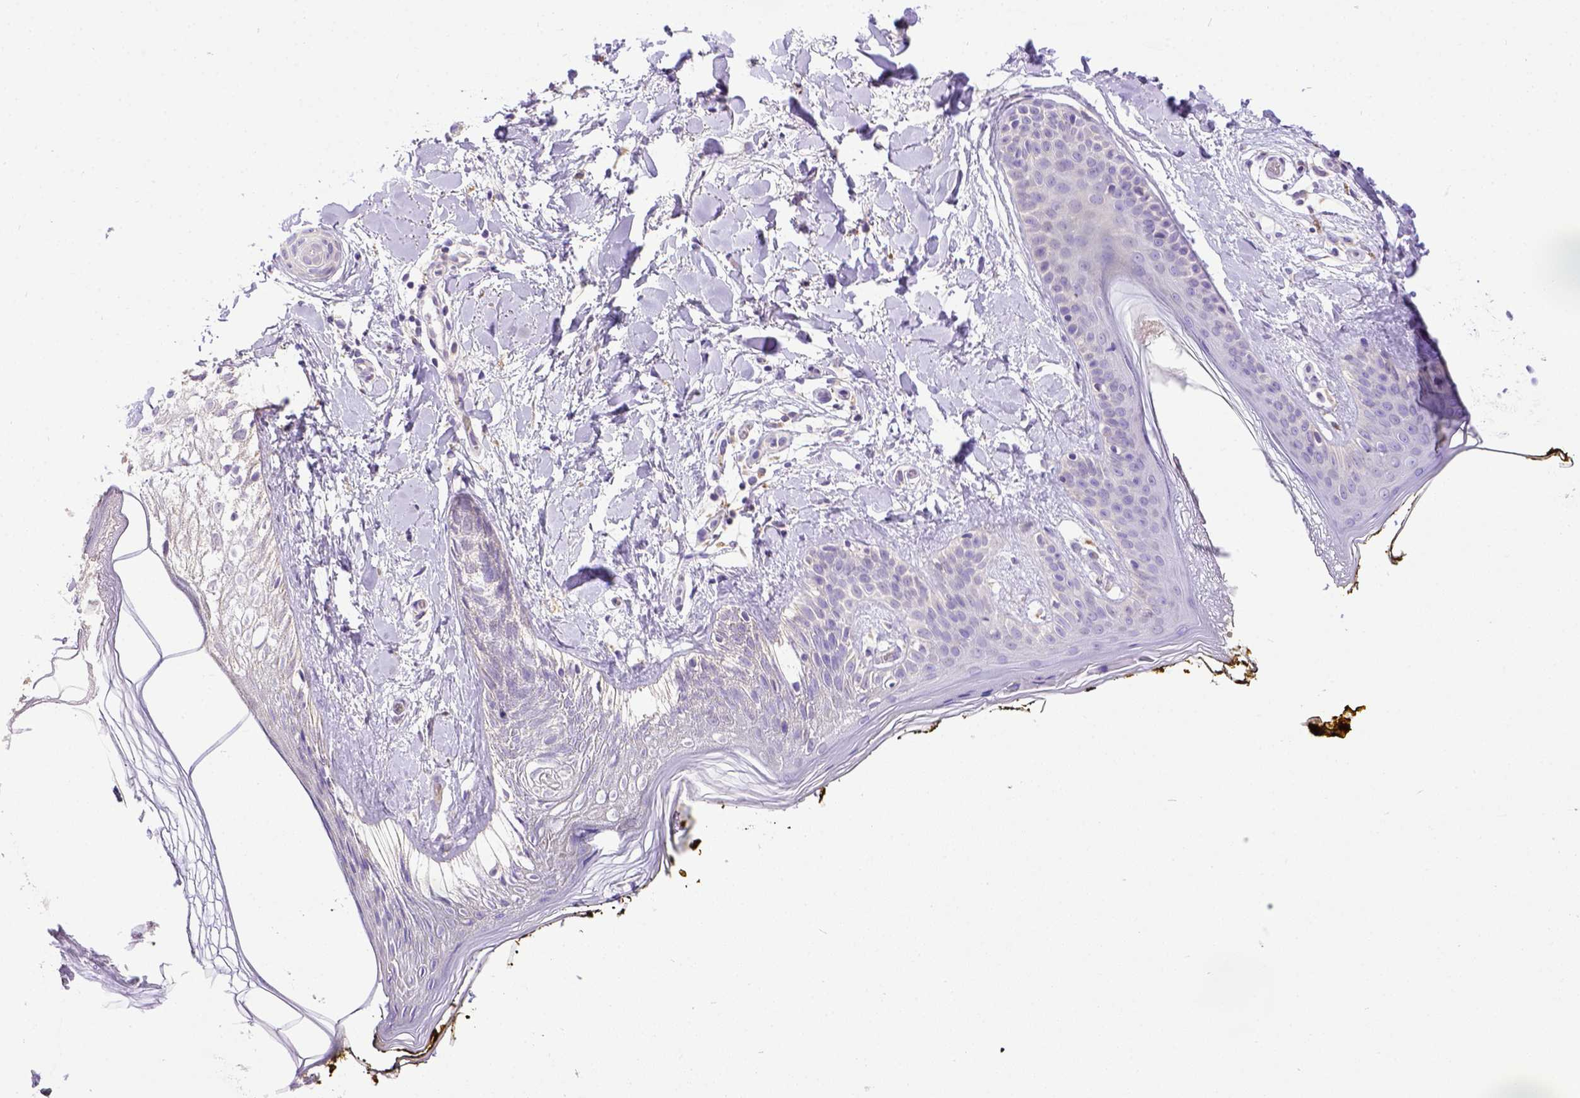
{"staining": {"intensity": "negative", "quantity": "none", "location": "none"}, "tissue": "skin", "cell_type": "Fibroblasts", "image_type": "normal", "snomed": [{"axis": "morphology", "description": "Normal tissue, NOS"}, {"axis": "topography", "description": "Skin"}], "caption": "DAB immunohistochemical staining of unremarkable human skin exhibits no significant positivity in fibroblasts. The staining is performed using DAB (3,3'-diaminobenzidine) brown chromogen with nuclei counter-stained in using hematoxylin.", "gene": "SPEF1", "patient": {"sex": "female", "age": 34}}